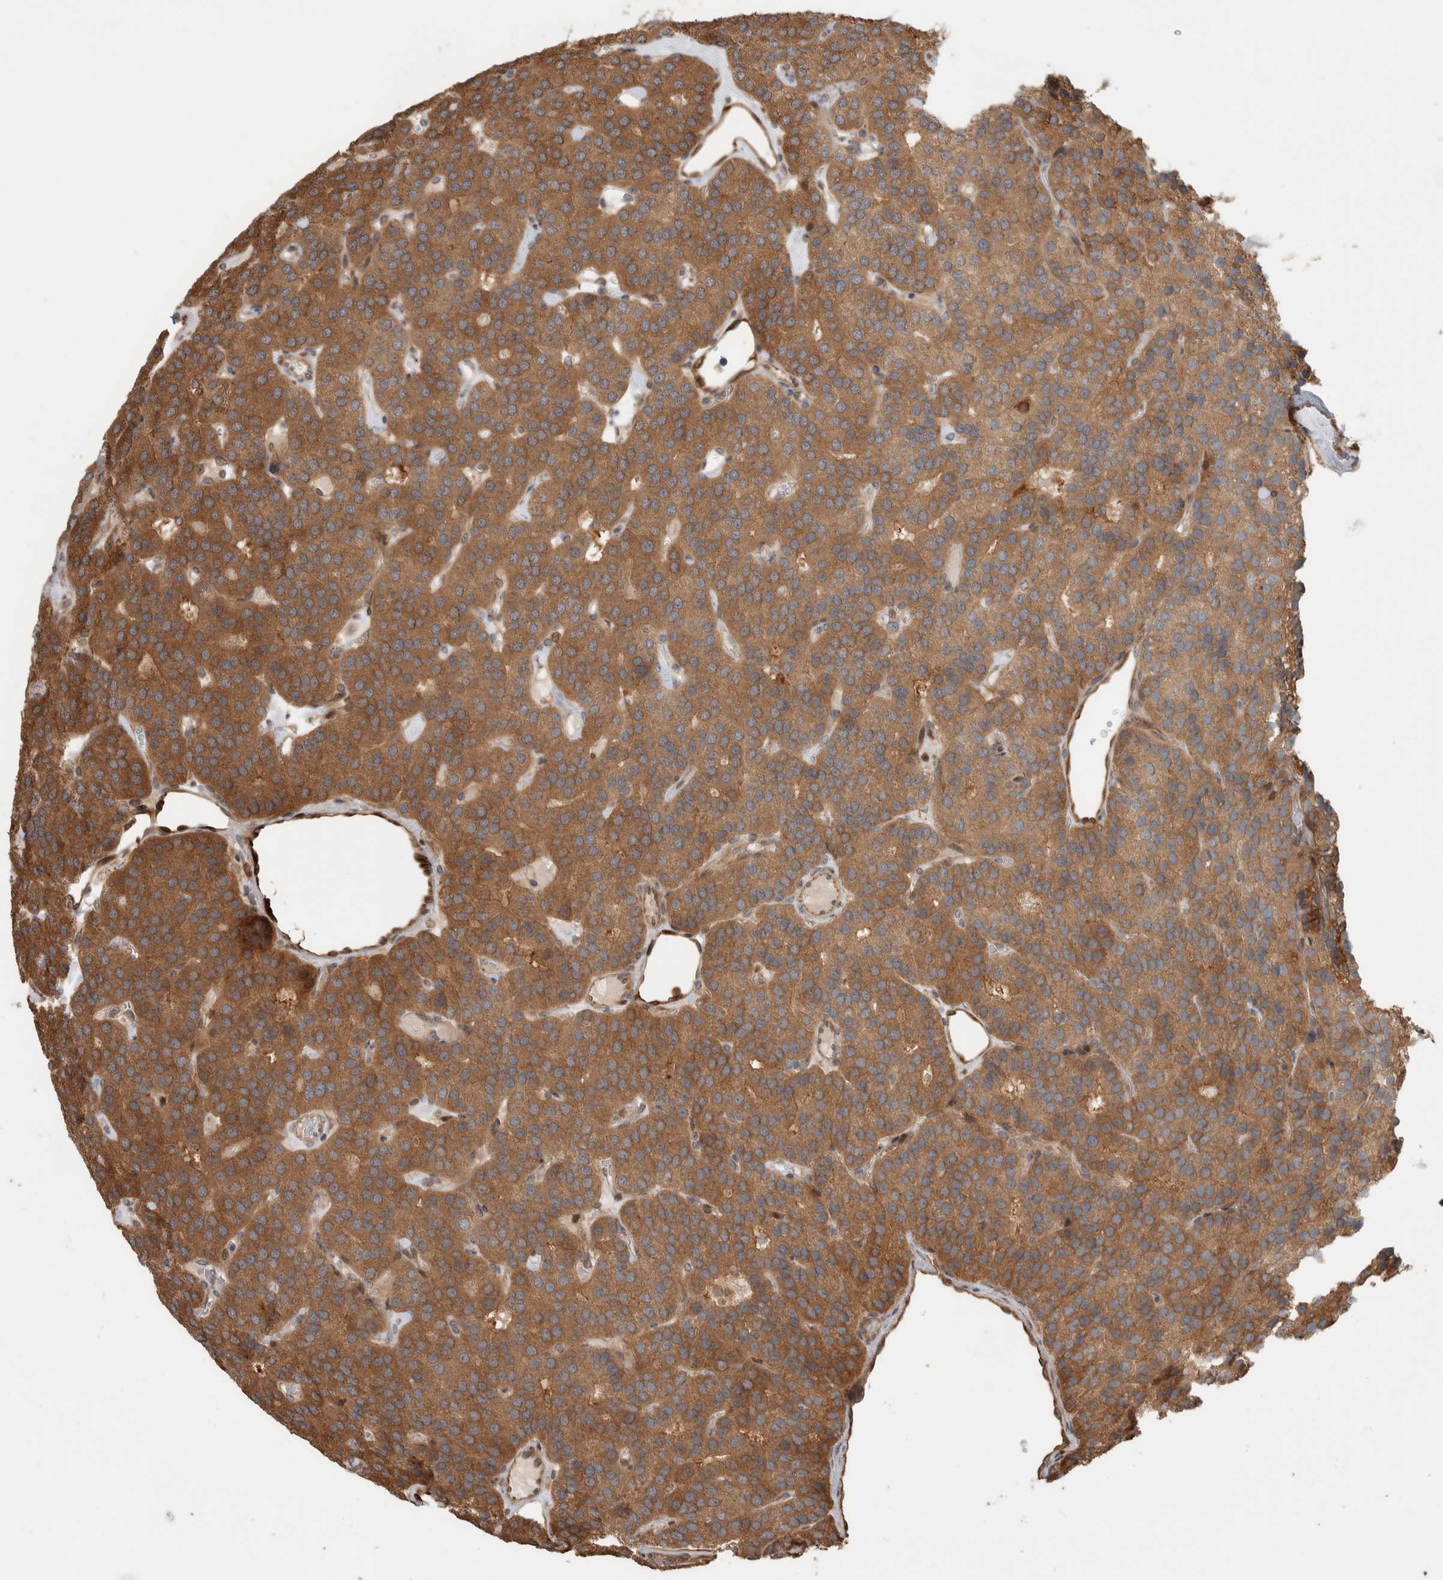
{"staining": {"intensity": "strong", "quantity": ">75%", "location": "cytoplasmic/membranous"}, "tissue": "parathyroid gland", "cell_type": "Glandular cells", "image_type": "normal", "snomed": [{"axis": "morphology", "description": "Normal tissue, NOS"}, {"axis": "morphology", "description": "Adenoma, NOS"}, {"axis": "topography", "description": "Parathyroid gland"}], "caption": "Normal parathyroid gland reveals strong cytoplasmic/membranous positivity in approximately >75% of glandular cells (brown staining indicates protein expression, while blue staining denotes nuclei)..", "gene": "CNTROB", "patient": {"sex": "female", "age": 86}}